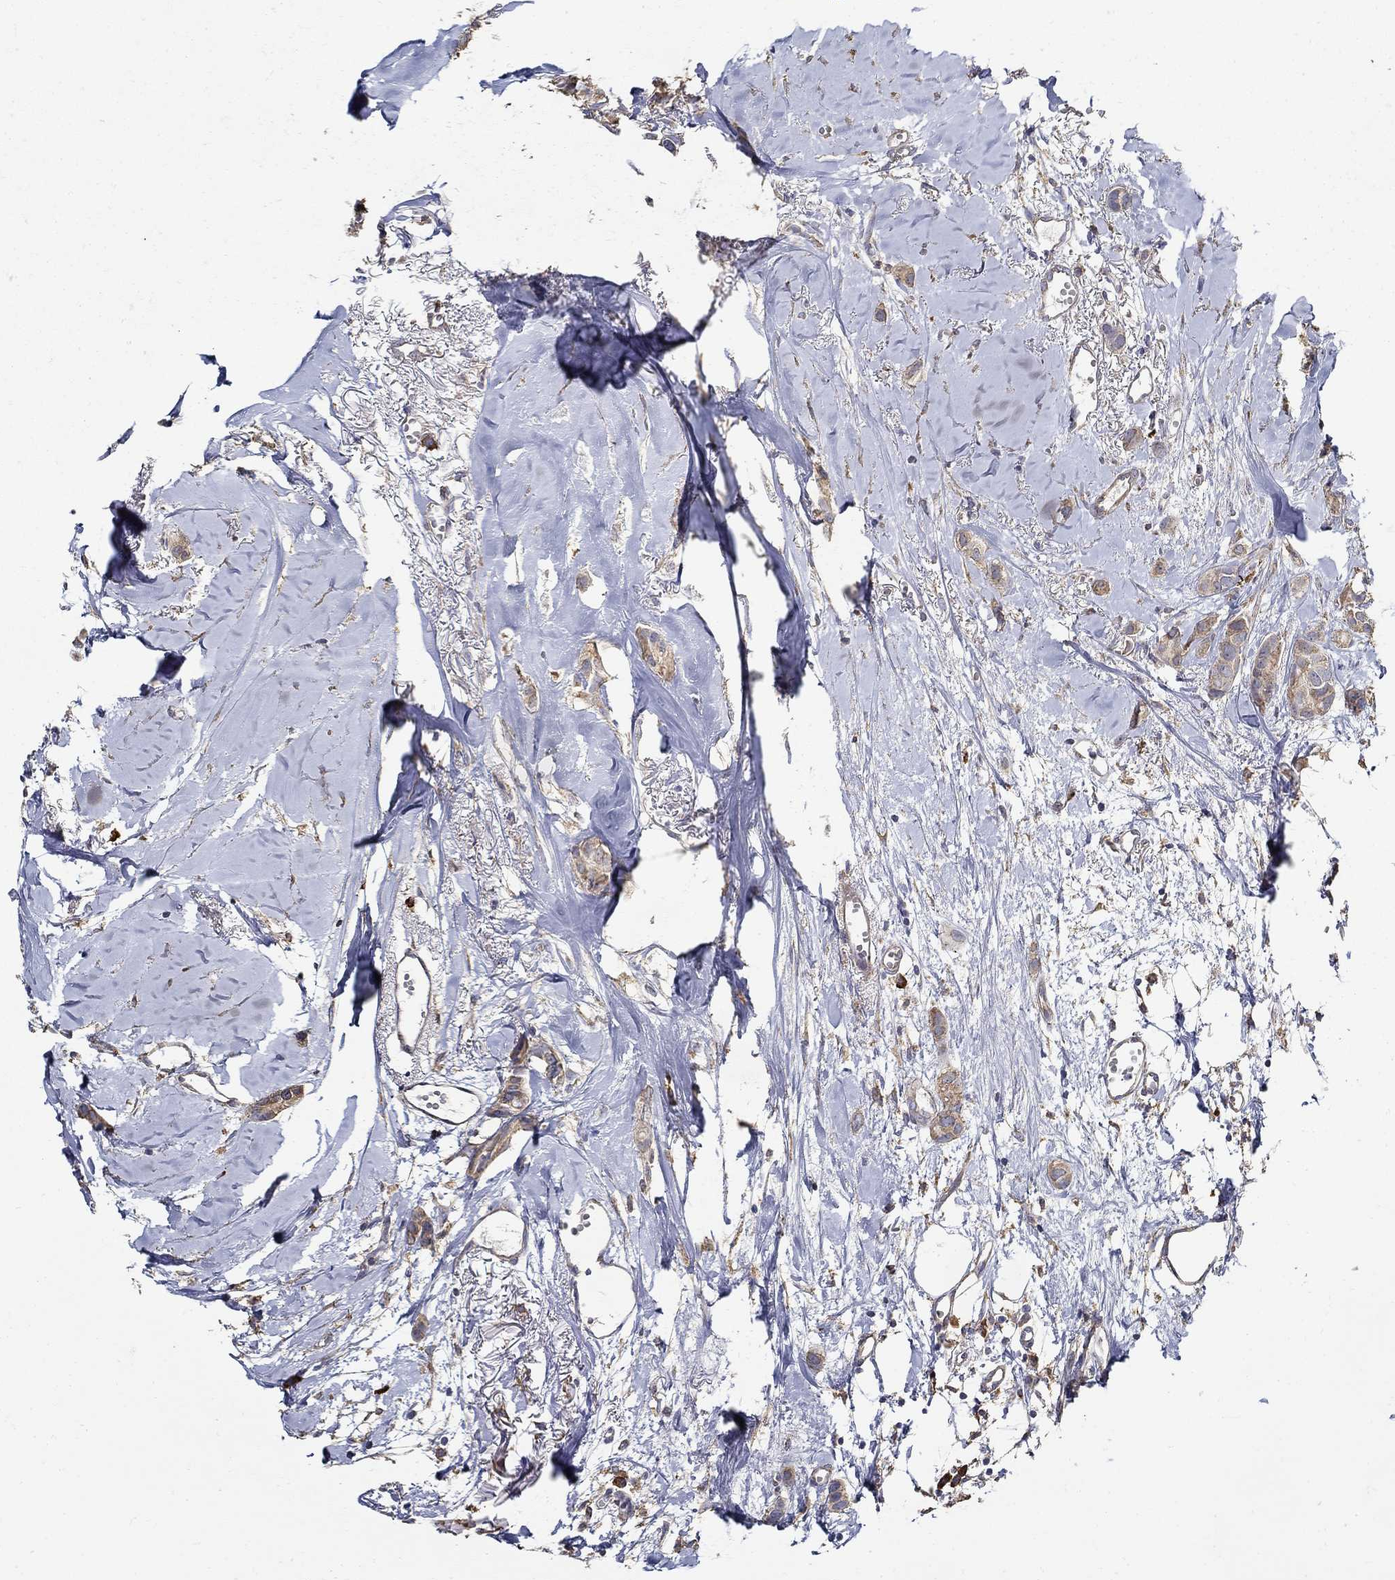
{"staining": {"intensity": "weak", "quantity": "25%-75%", "location": "cytoplasmic/membranous"}, "tissue": "breast cancer", "cell_type": "Tumor cells", "image_type": "cancer", "snomed": [{"axis": "morphology", "description": "Duct carcinoma"}, {"axis": "topography", "description": "Breast"}], "caption": "Tumor cells exhibit low levels of weak cytoplasmic/membranous expression in about 25%-75% of cells in human breast cancer.", "gene": "EMILIN3", "patient": {"sex": "female", "age": 85}}